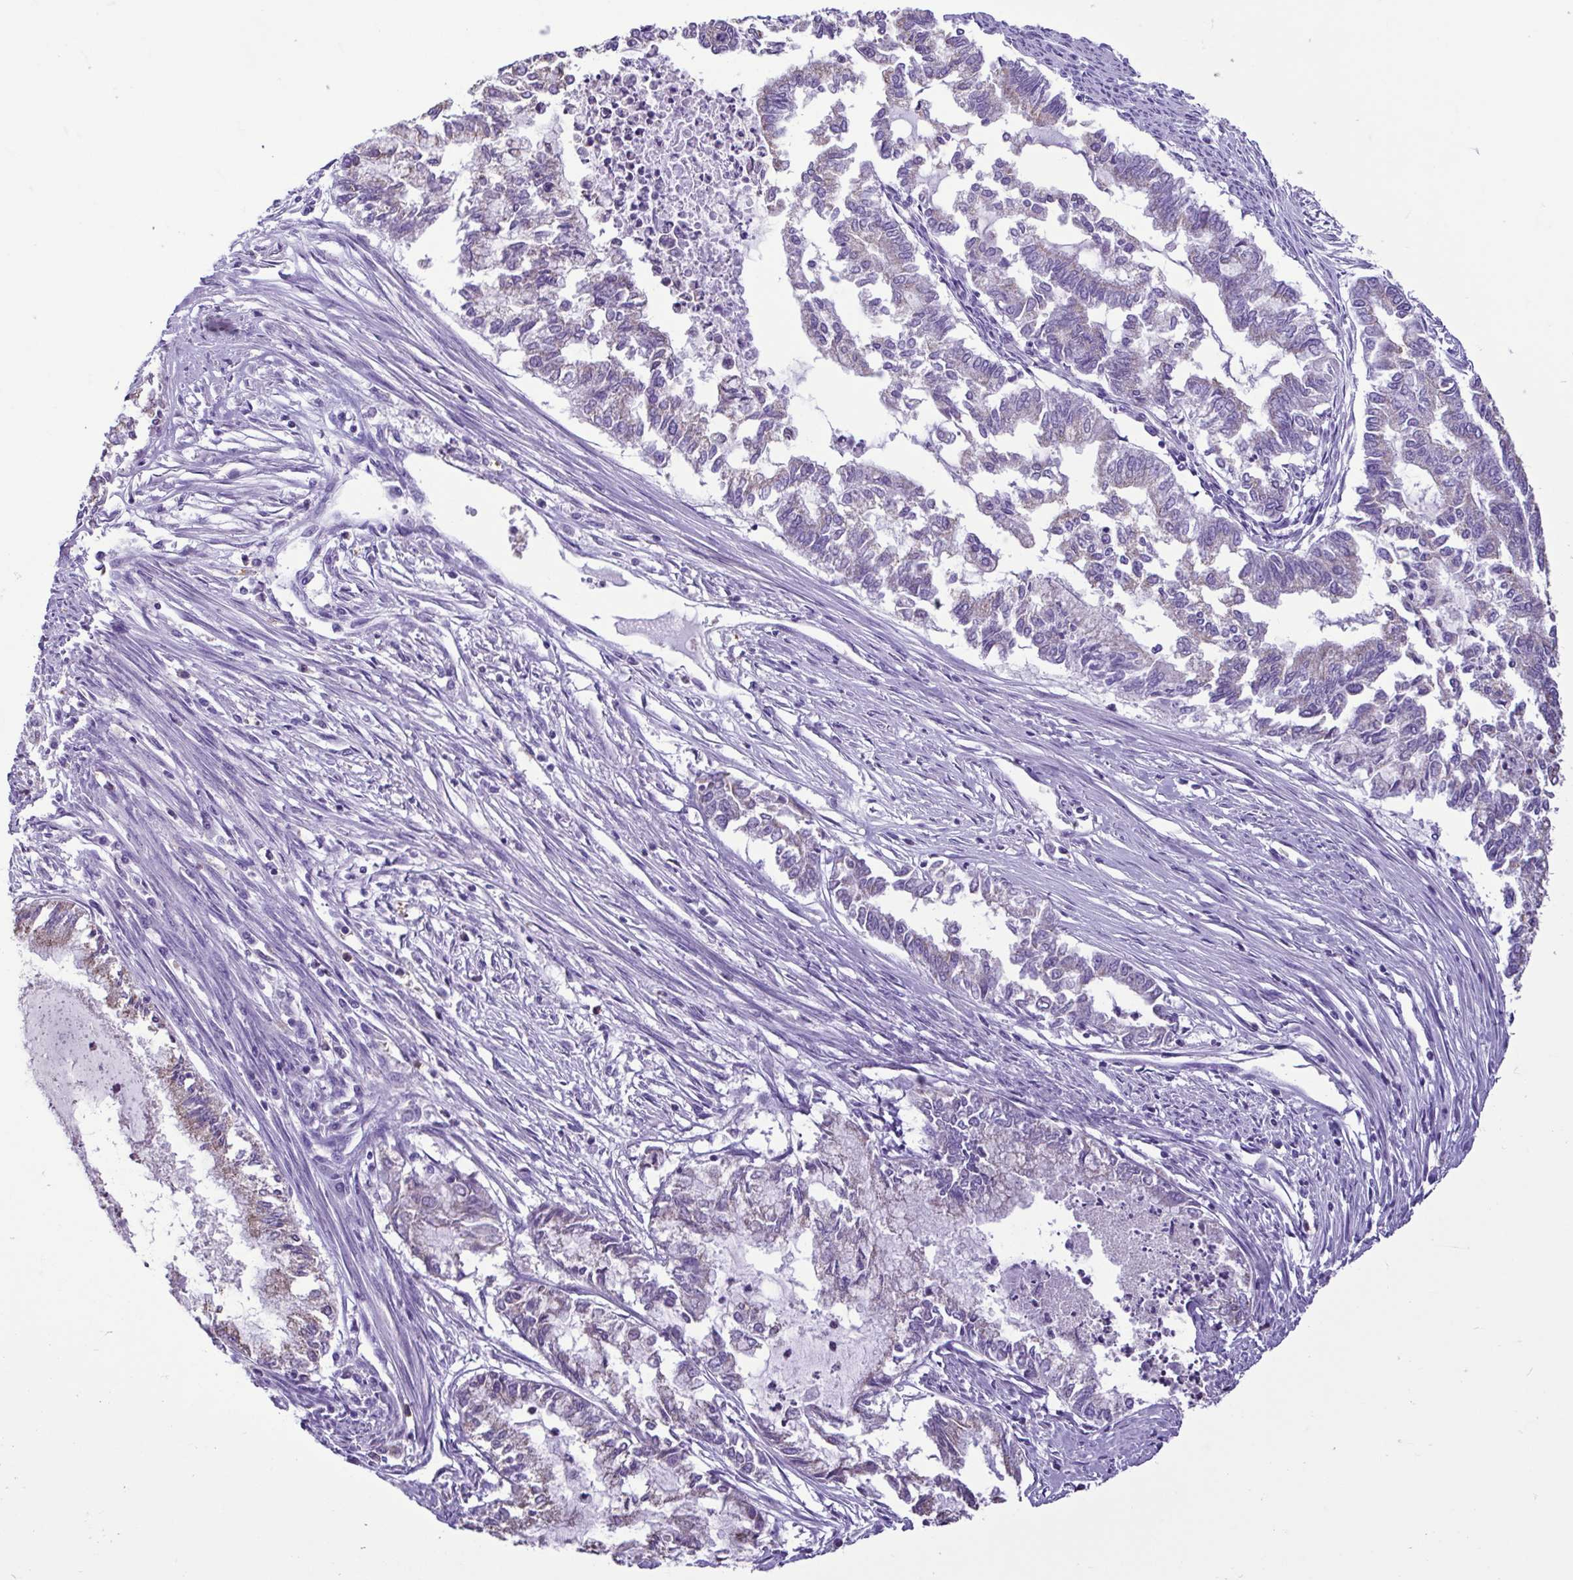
{"staining": {"intensity": "weak", "quantity": "<25%", "location": "cytoplasmic/membranous"}, "tissue": "endometrial cancer", "cell_type": "Tumor cells", "image_type": "cancer", "snomed": [{"axis": "morphology", "description": "Adenocarcinoma, NOS"}, {"axis": "topography", "description": "Endometrium"}], "caption": "Protein analysis of endometrial adenocarcinoma displays no significant expression in tumor cells.", "gene": "CBY2", "patient": {"sex": "female", "age": 79}}